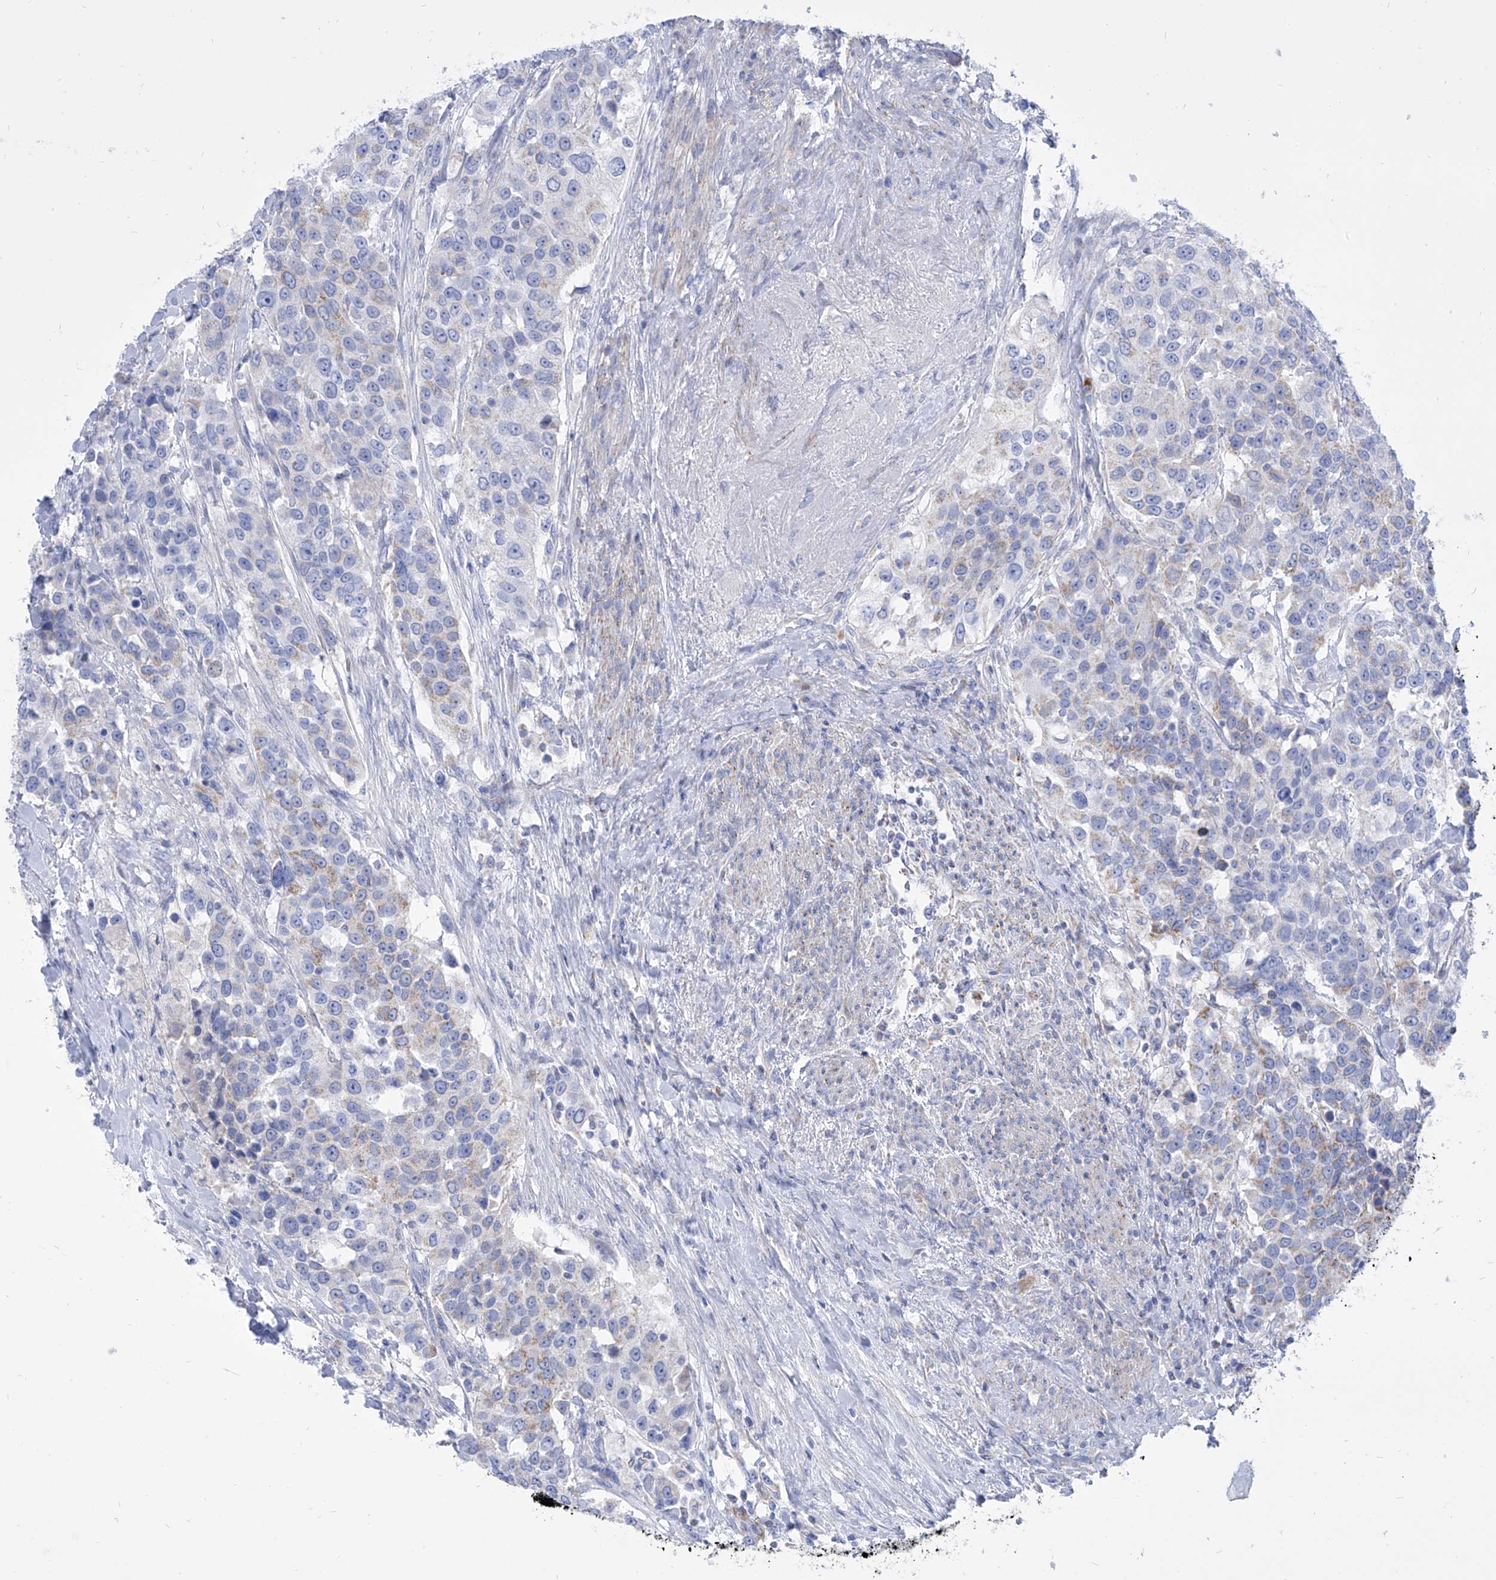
{"staining": {"intensity": "negative", "quantity": "none", "location": "none"}, "tissue": "urothelial cancer", "cell_type": "Tumor cells", "image_type": "cancer", "snomed": [{"axis": "morphology", "description": "Urothelial carcinoma, High grade"}, {"axis": "topography", "description": "Urinary bladder"}], "caption": "DAB immunohistochemical staining of urothelial cancer shows no significant expression in tumor cells.", "gene": "COQ3", "patient": {"sex": "female", "age": 80}}